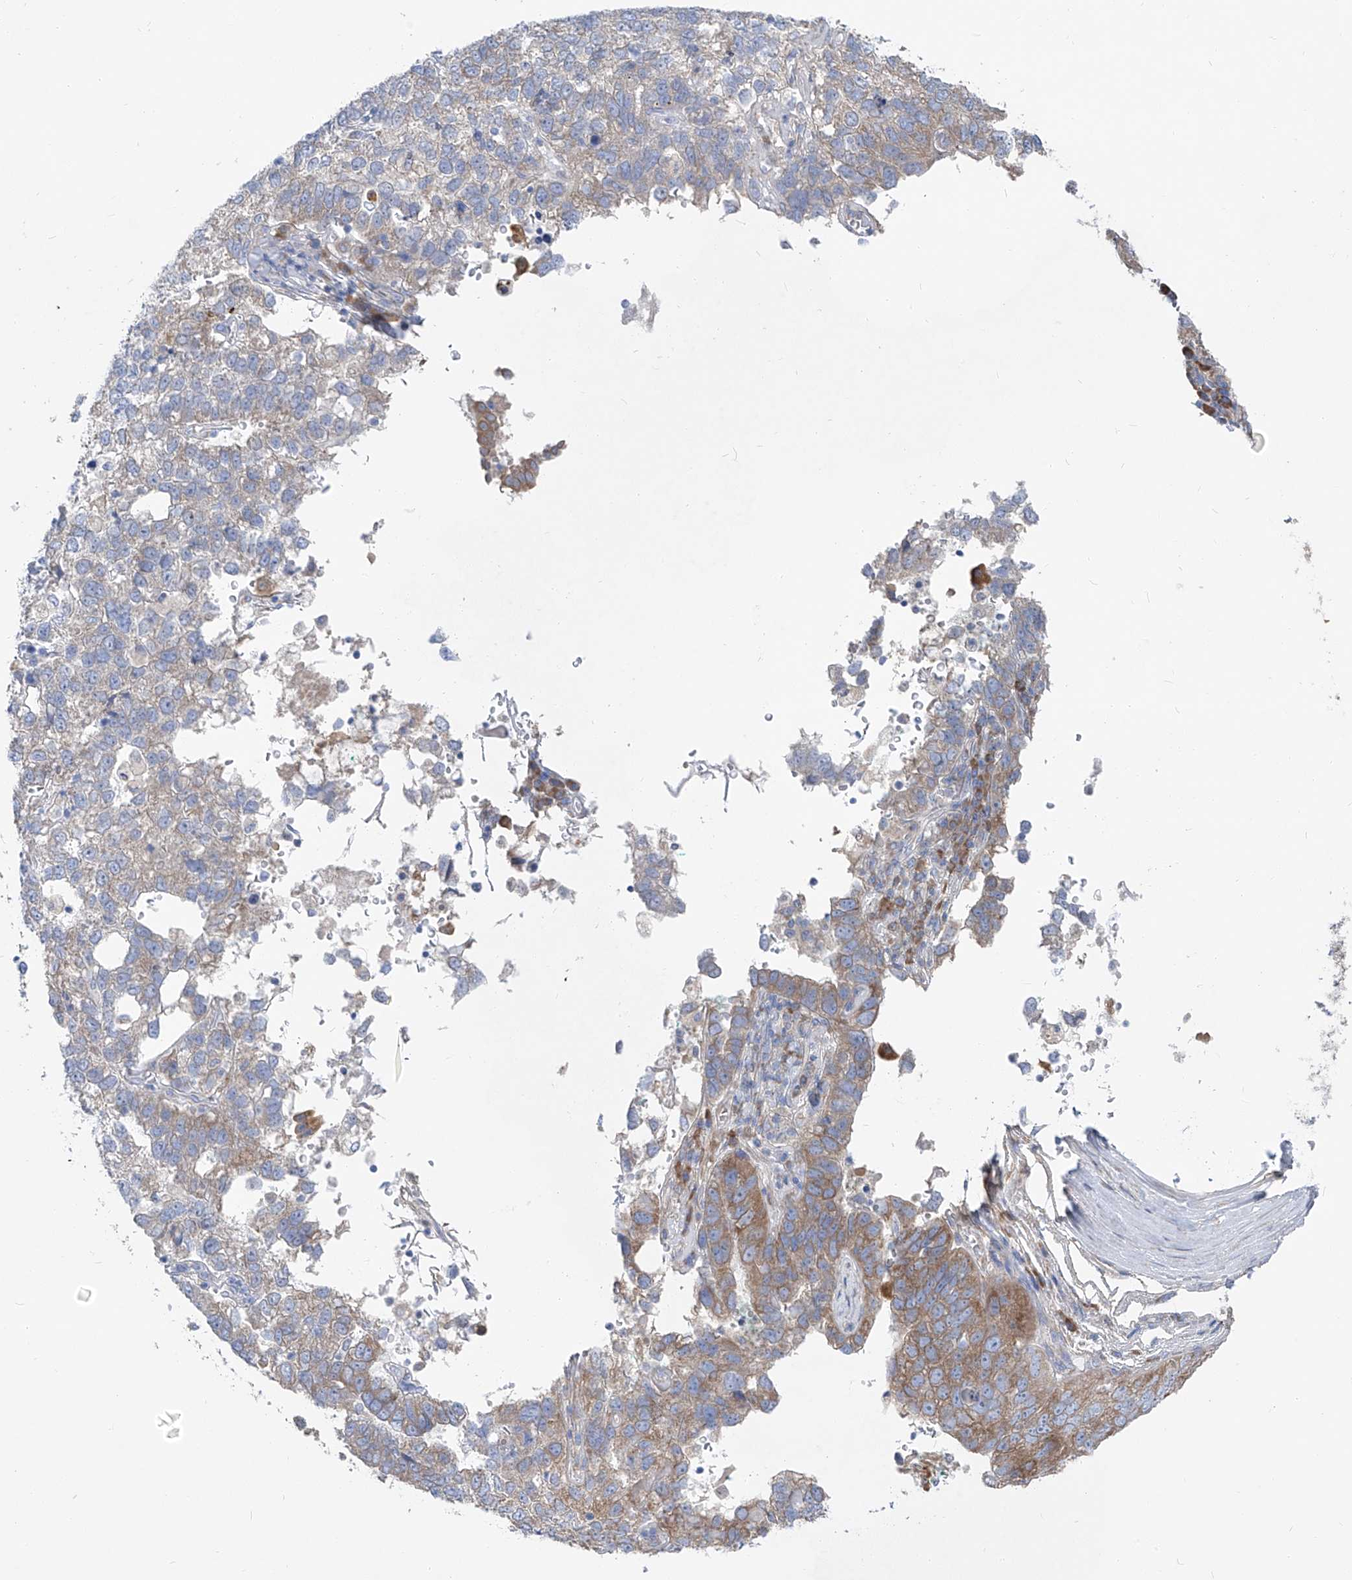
{"staining": {"intensity": "moderate", "quantity": "<25%", "location": "cytoplasmic/membranous"}, "tissue": "pancreatic cancer", "cell_type": "Tumor cells", "image_type": "cancer", "snomed": [{"axis": "morphology", "description": "Adenocarcinoma, NOS"}, {"axis": "topography", "description": "Pancreas"}], "caption": "A brown stain labels moderate cytoplasmic/membranous staining of a protein in human pancreatic cancer (adenocarcinoma) tumor cells.", "gene": "UFL1", "patient": {"sex": "female", "age": 61}}